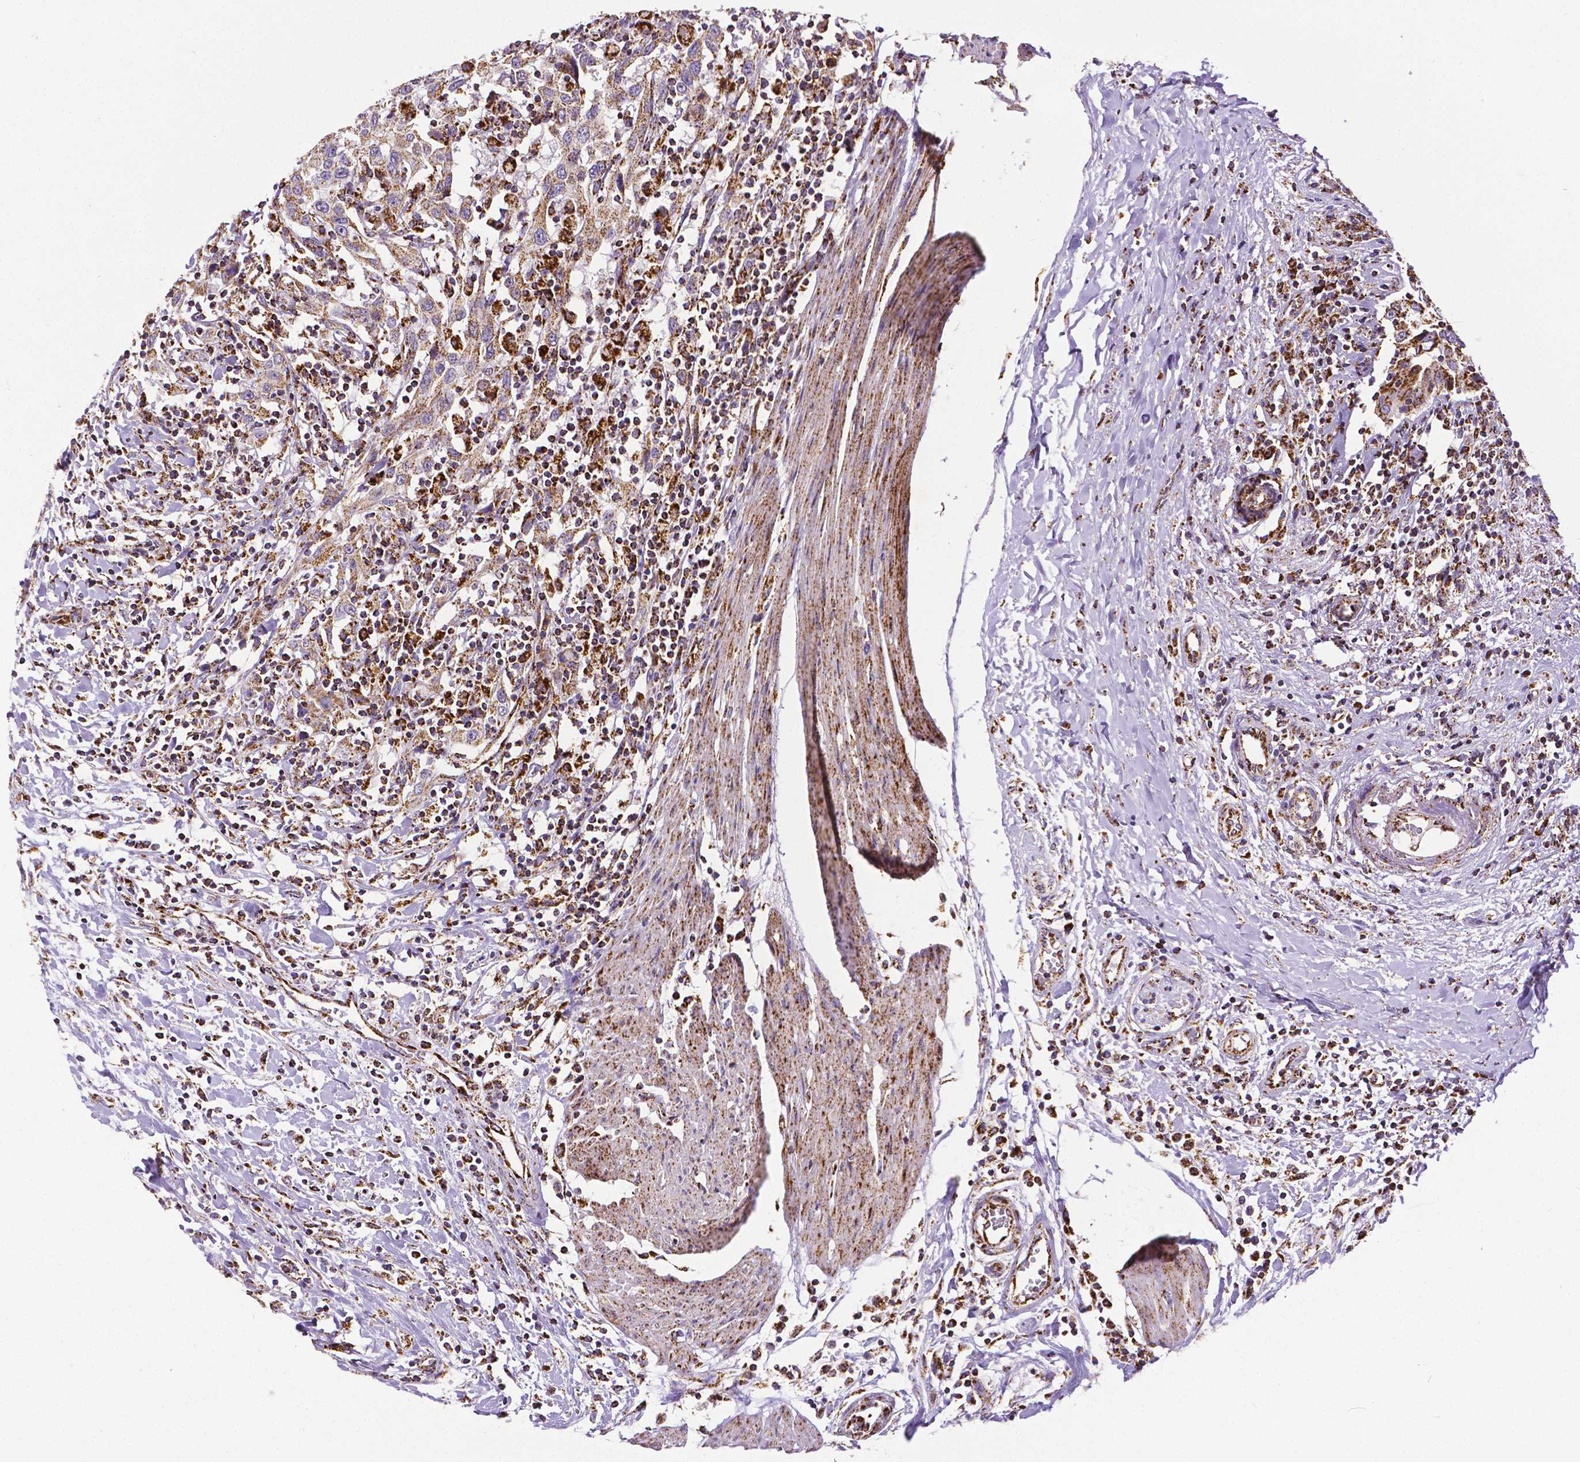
{"staining": {"intensity": "moderate", "quantity": ">75%", "location": "cytoplasmic/membranous"}, "tissue": "urothelial cancer", "cell_type": "Tumor cells", "image_type": "cancer", "snomed": [{"axis": "morphology", "description": "Urothelial carcinoma, High grade"}, {"axis": "topography", "description": "Urinary bladder"}], "caption": "Brown immunohistochemical staining in human urothelial carcinoma (high-grade) exhibits moderate cytoplasmic/membranous staining in approximately >75% of tumor cells. (Brightfield microscopy of DAB IHC at high magnification).", "gene": "MACC1", "patient": {"sex": "male", "age": 61}}